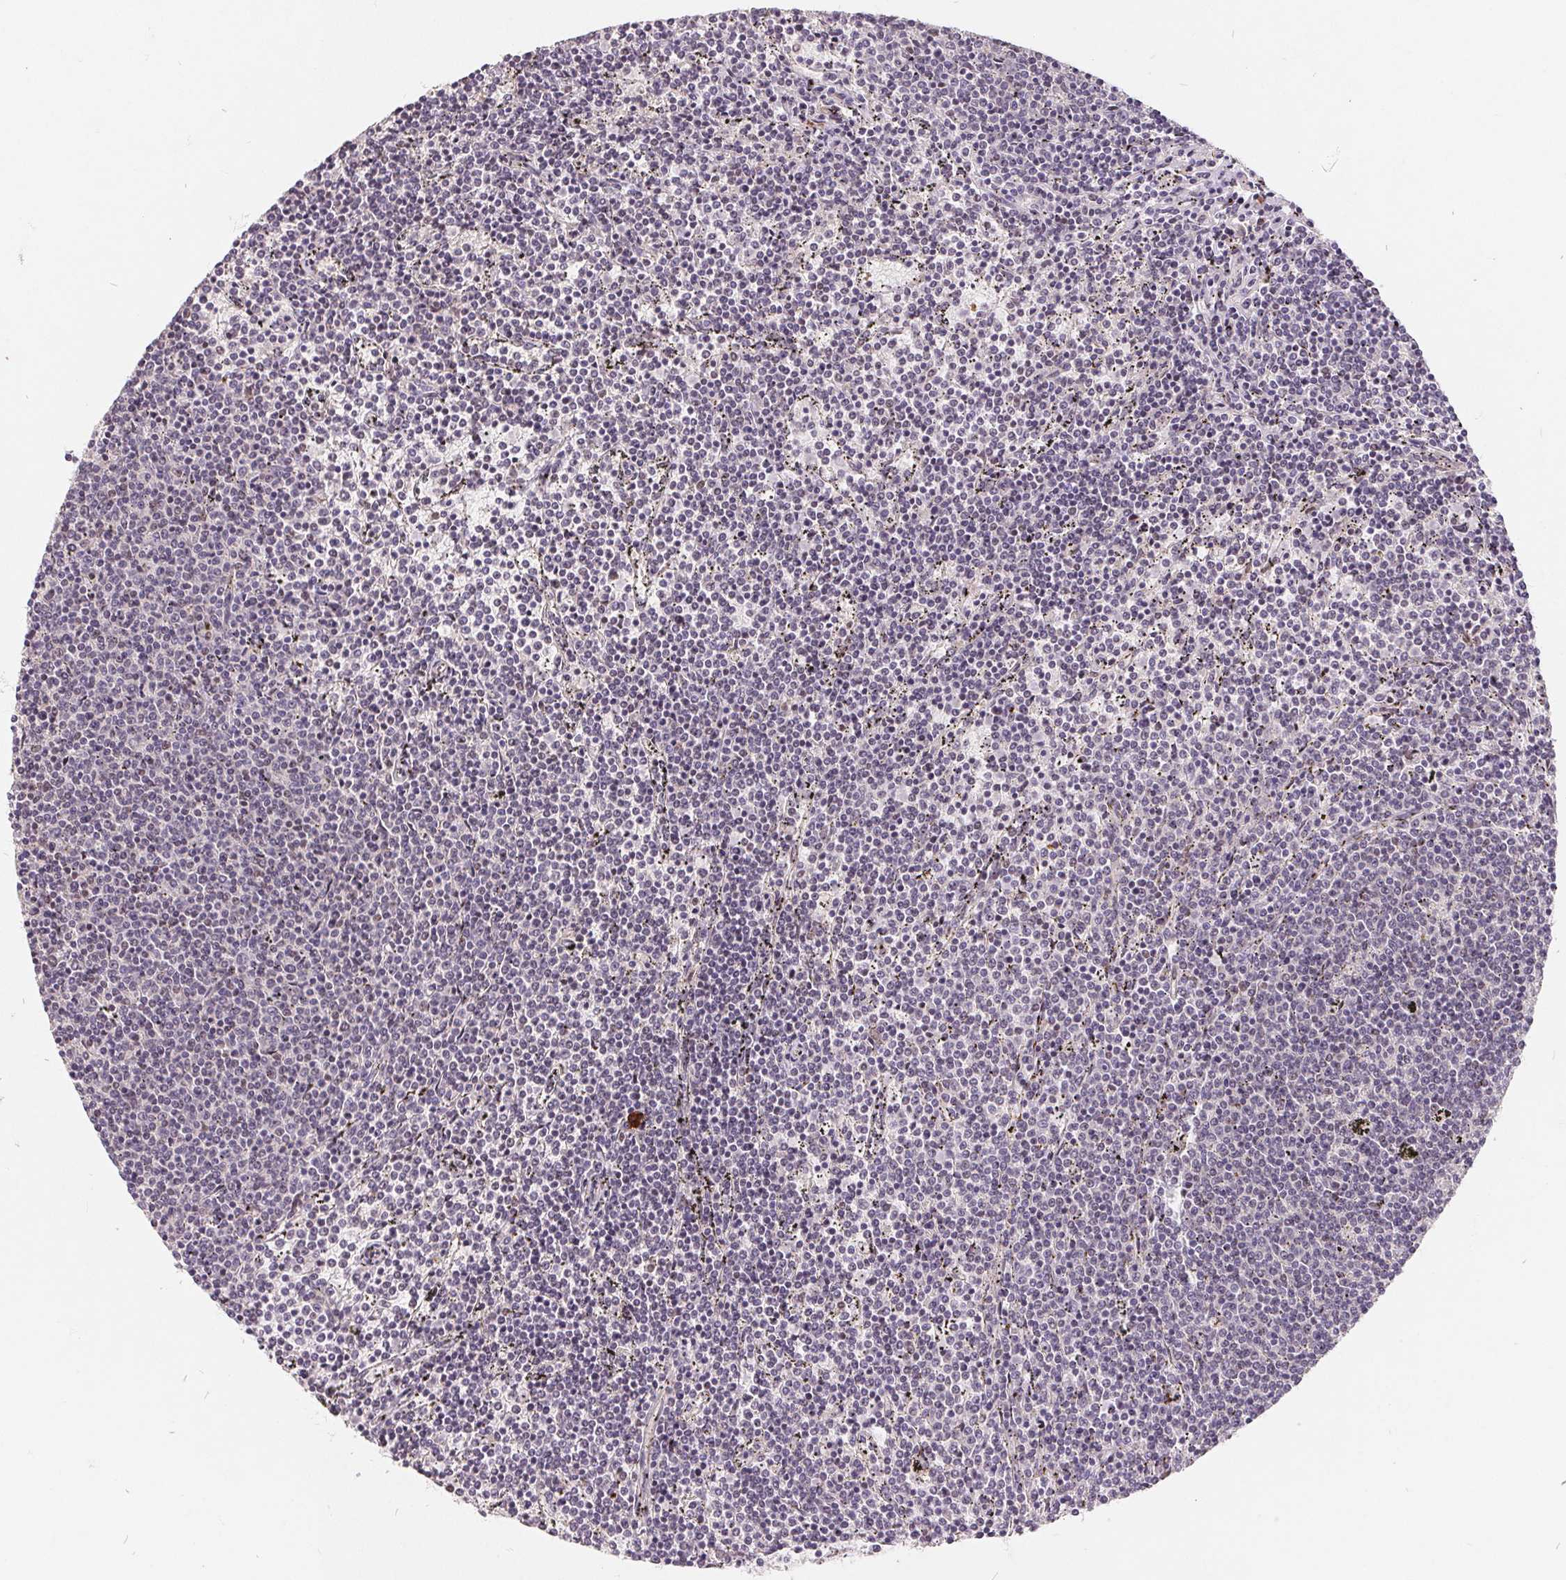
{"staining": {"intensity": "negative", "quantity": "none", "location": "none"}, "tissue": "lymphoma", "cell_type": "Tumor cells", "image_type": "cancer", "snomed": [{"axis": "morphology", "description": "Malignant lymphoma, non-Hodgkin's type, Low grade"}, {"axis": "topography", "description": "Spleen"}], "caption": "Tumor cells show no significant staining in malignant lymphoma, non-Hodgkin's type (low-grade).", "gene": "NRG2", "patient": {"sex": "female", "age": 50}}